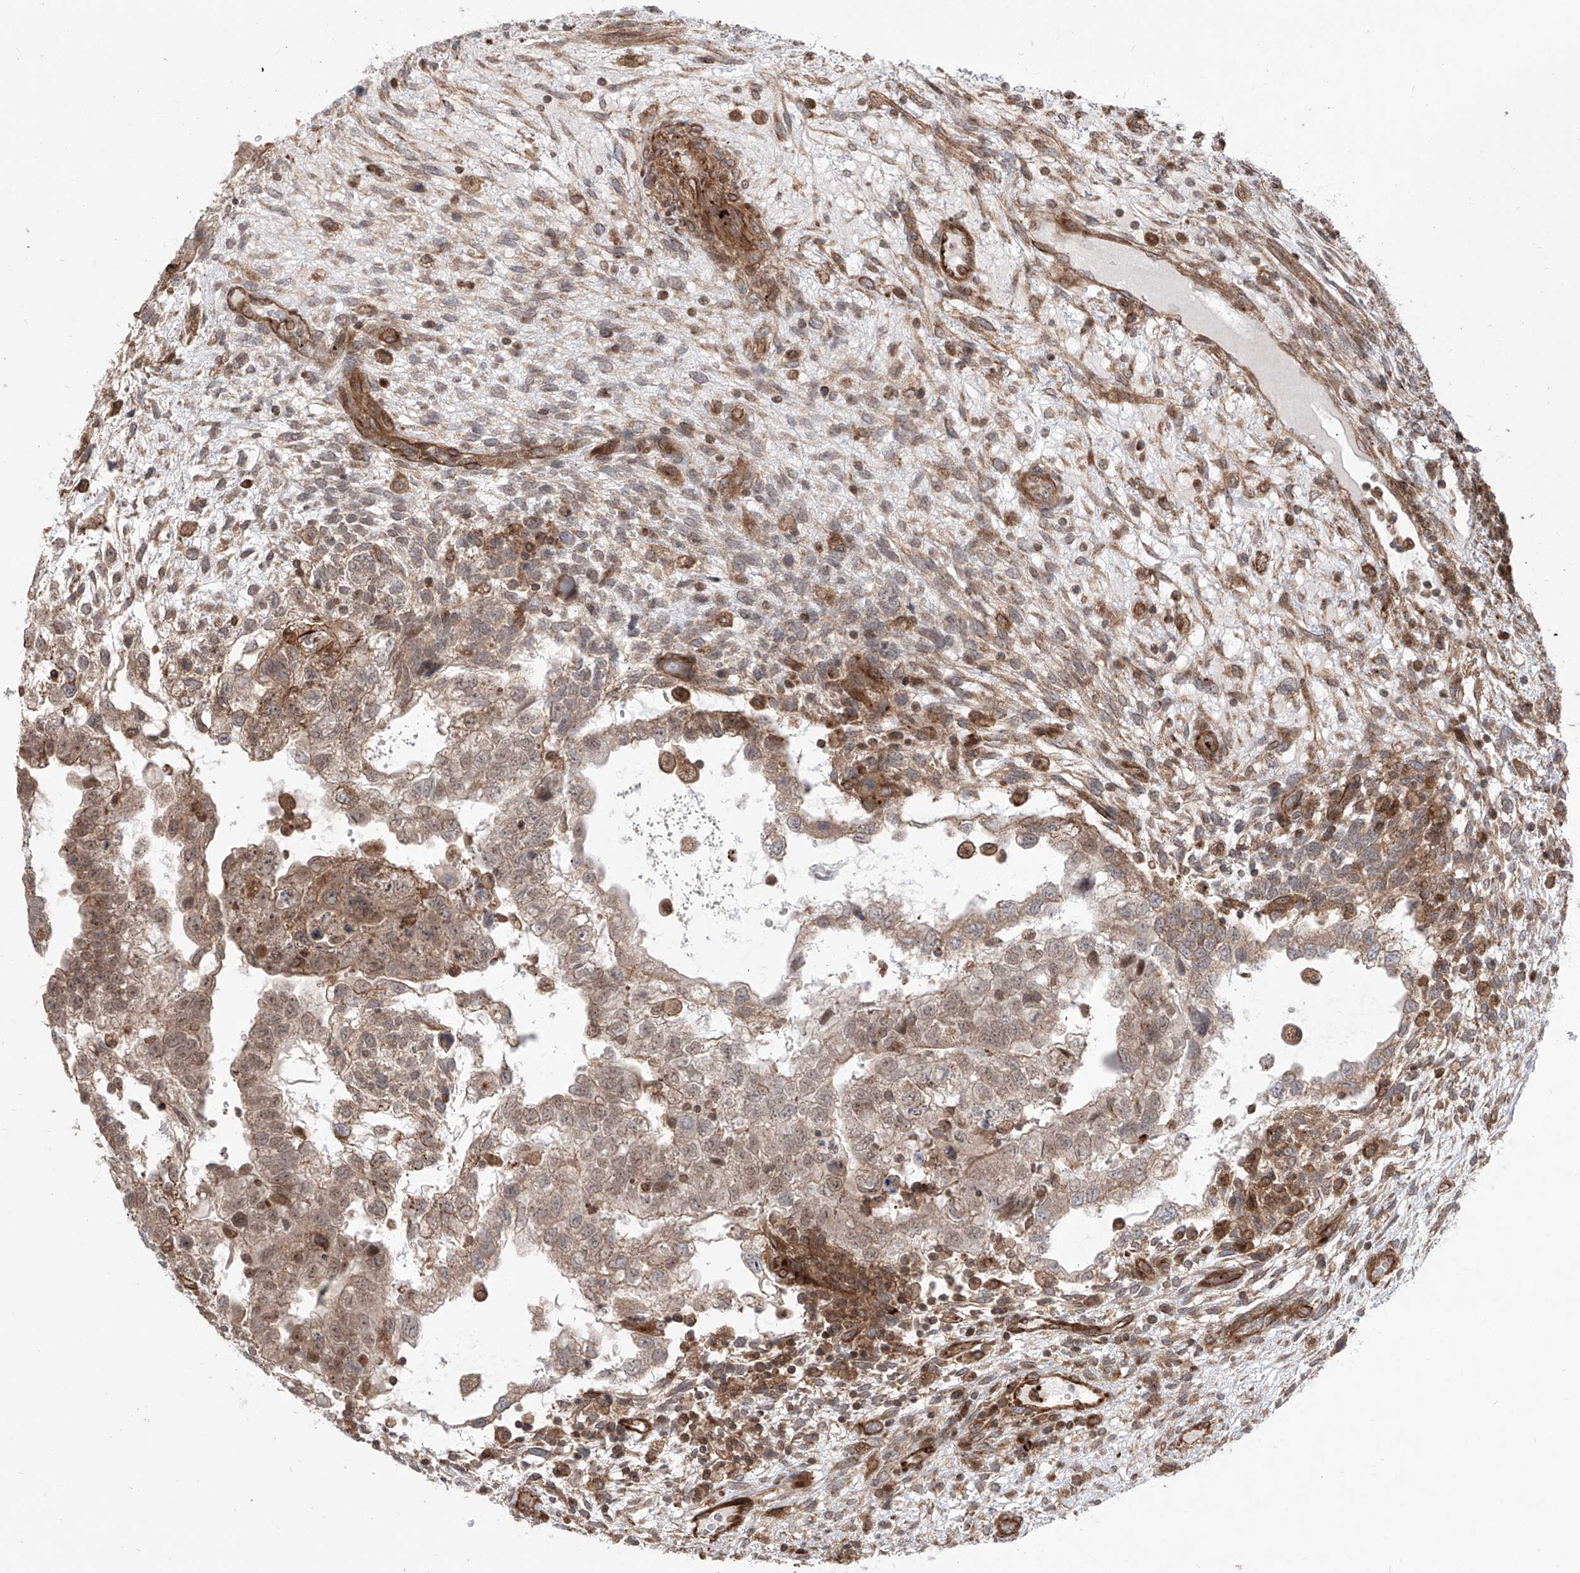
{"staining": {"intensity": "moderate", "quantity": "25%-75%", "location": "cytoplasmic/membranous,nuclear"}, "tissue": "testis cancer", "cell_type": "Tumor cells", "image_type": "cancer", "snomed": [{"axis": "morphology", "description": "Carcinoma, Embryonal, NOS"}, {"axis": "topography", "description": "Testis"}], "caption": "Moderate cytoplasmic/membranous and nuclear protein positivity is present in about 25%-75% of tumor cells in testis embryonal carcinoma. (DAB (3,3'-diaminobenzidine) = brown stain, brightfield microscopy at high magnification).", "gene": "APAF1", "patient": {"sex": "male", "age": 37}}